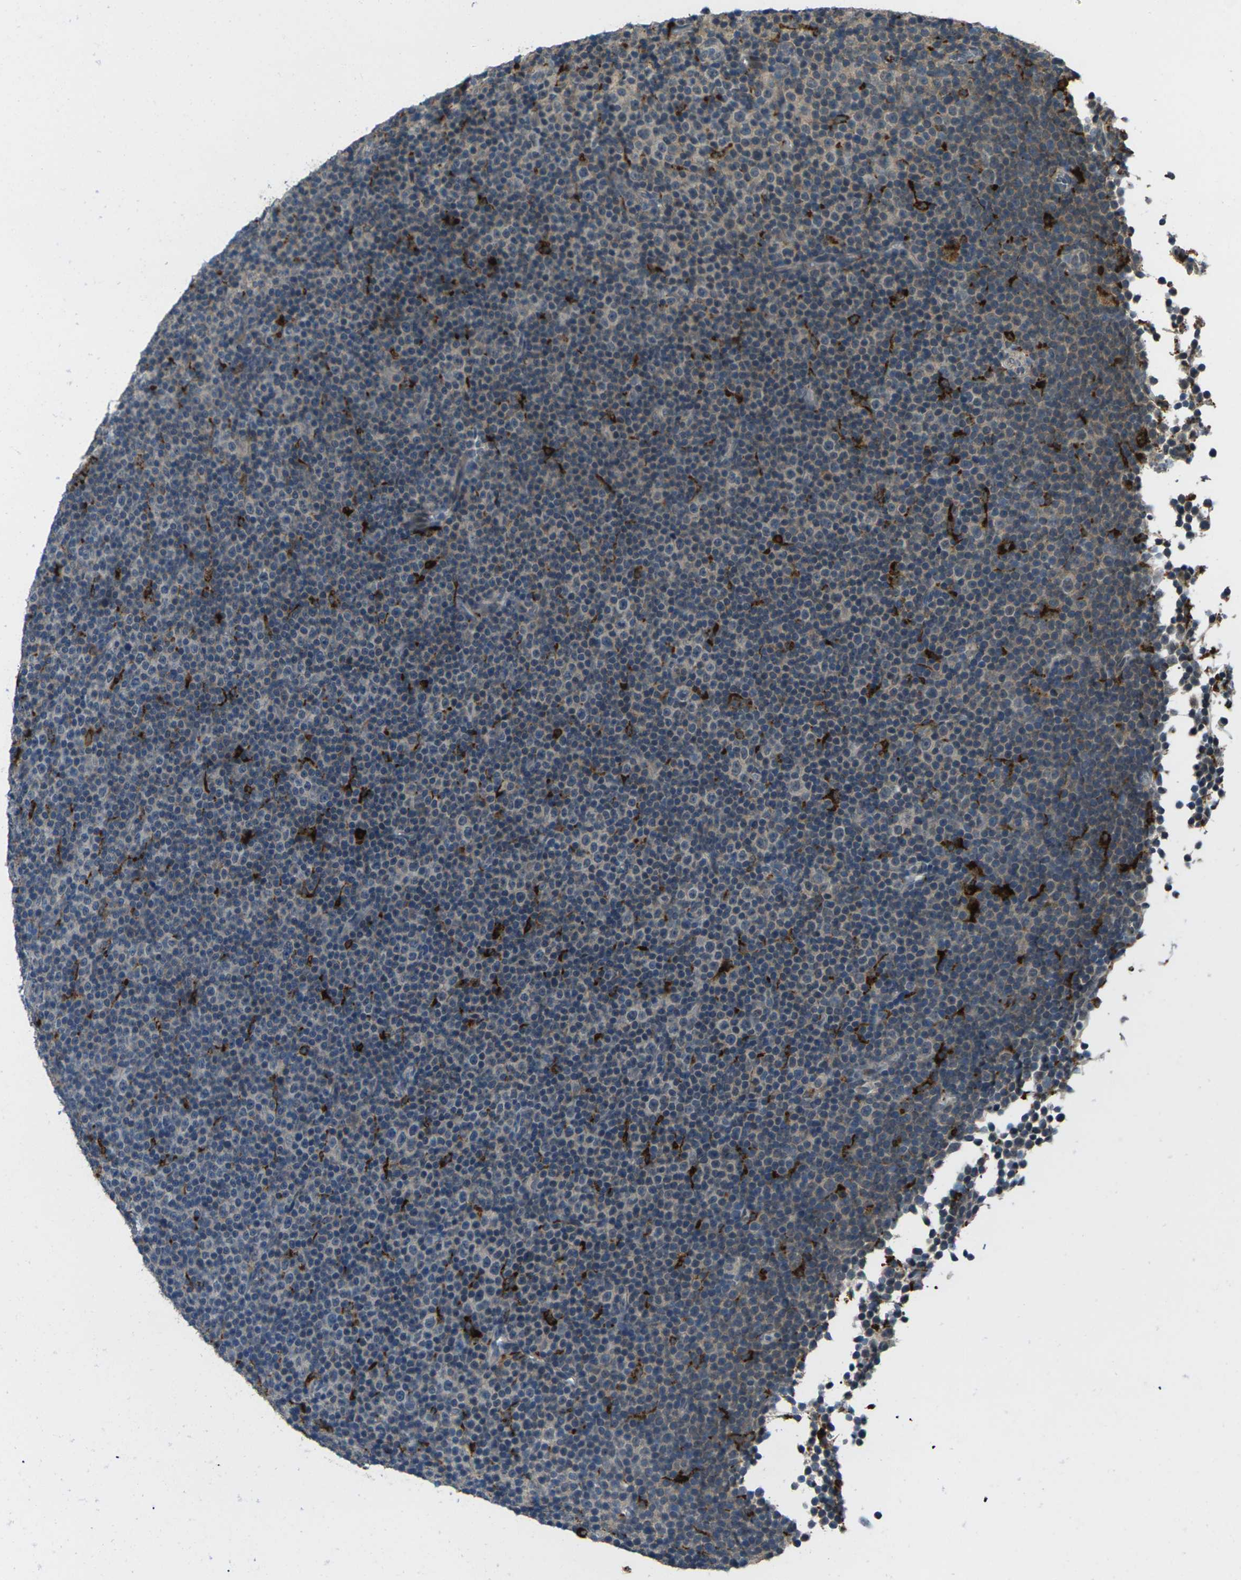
{"staining": {"intensity": "weak", "quantity": "<25%", "location": "cytoplasmic/membranous"}, "tissue": "lymphoma", "cell_type": "Tumor cells", "image_type": "cancer", "snomed": [{"axis": "morphology", "description": "Malignant lymphoma, non-Hodgkin's type, Low grade"}, {"axis": "topography", "description": "Lymph node"}], "caption": "Lymphoma stained for a protein using immunohistochemistry exhibits no staining tumor cells.", "gene": "SLC31A2", "patient": {"sex": "female", "age": 67}}